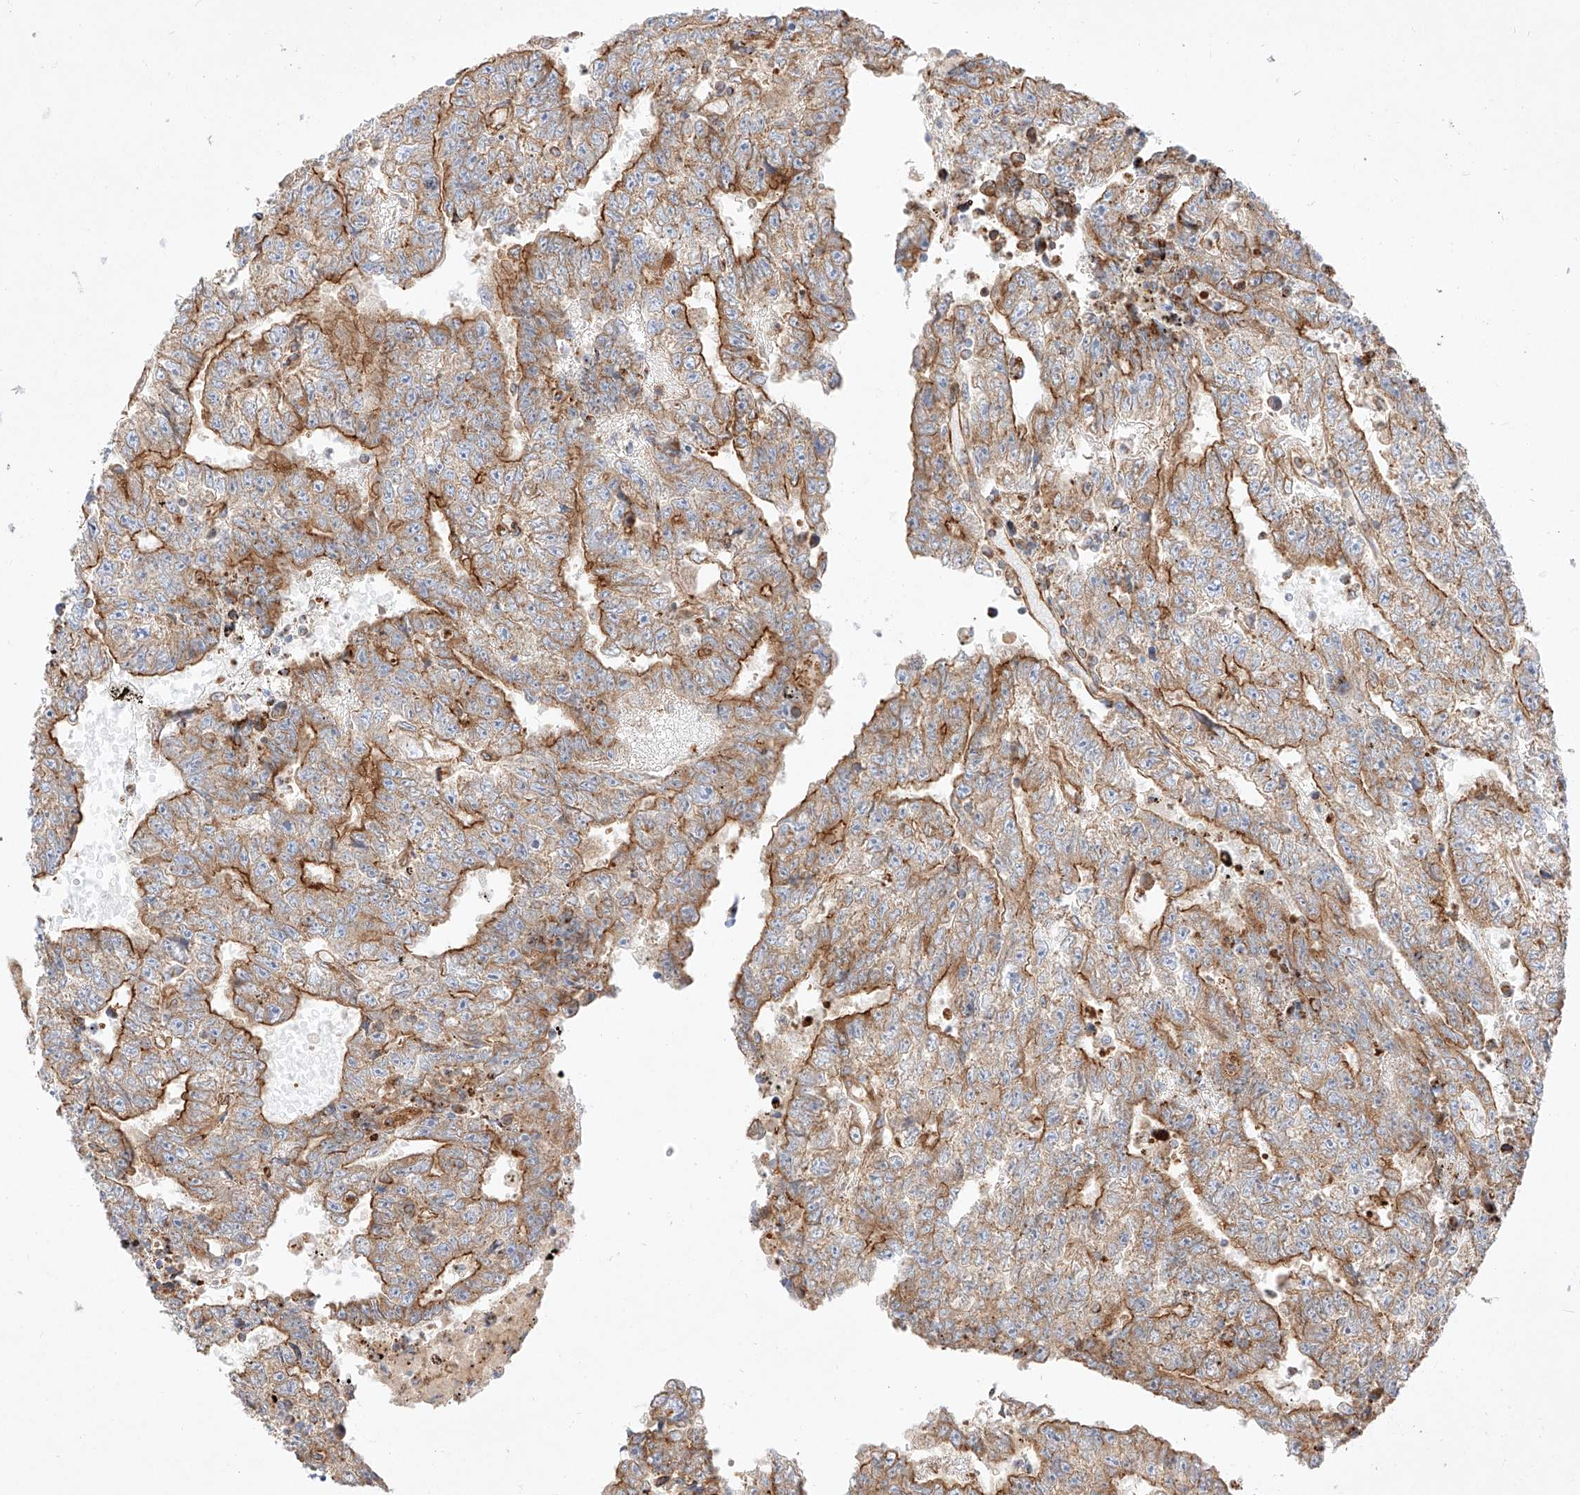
{"staining": {"intensity": "moderate", "quantity": "25%-75%", "location": "cytoplasmic/membranous"}, "tissue": "testis cancer", "cell_type": "Tumor cells", "image_type": "cancer", "snomed": [{"axis": "morphology", "description": "Carcinoma, Embryonal, NOS"}, {"axis": "topography", "description": "Testis"}], "caption": "Testis embryonal carcinoma stained with DAB immunohistochemistry (IHC) shows medium levels of moderate cytoplasmic/membranous positivity in approximately 25%-75% of tumor cells.", "gene": "CSGALNACT2", "patient": {"sex": "male", "age": 25}}